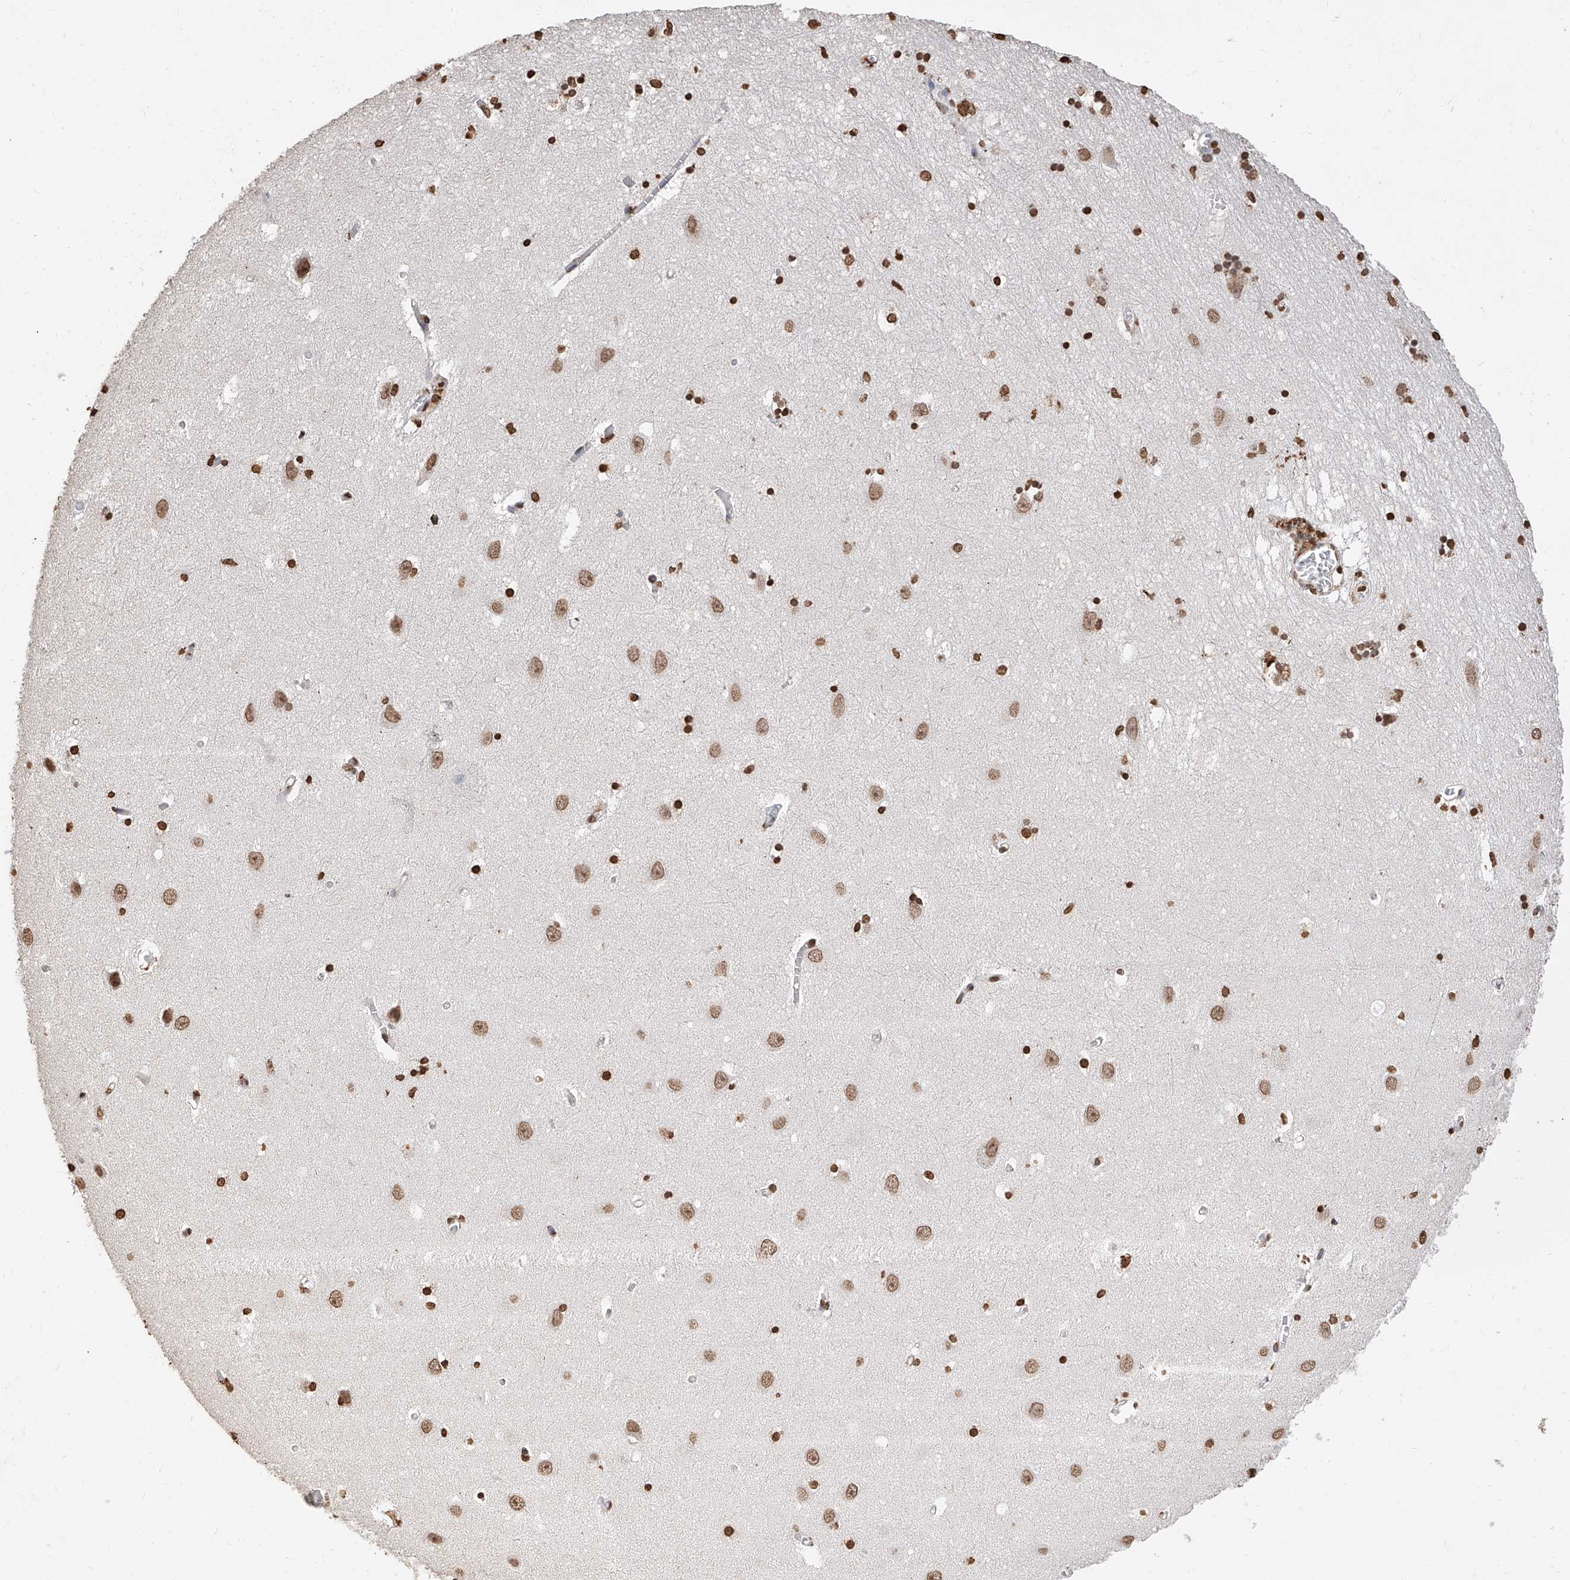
{"staining": {"intensity": "strong", "quantity": ">75%", "location": "nuclear"}, "tissue": "hippocampus", "cell_type": "Glial cells", "image_type": "normal", "snomed": [{"axis": "morphology", "description": "Normal tissue, NOS"}, {"axis": "topography", "description": "Hippocampus"}], "caption": "Benign hippocampus exhibits strong nuclear expression in approximately >75% of glial cells, visualized by immunohistochemistry. (brown staining indicates protein expression, while blue staining denotes nuclei).", "gene": "RP9", "patient": {"sex": "female", "age": 64}}